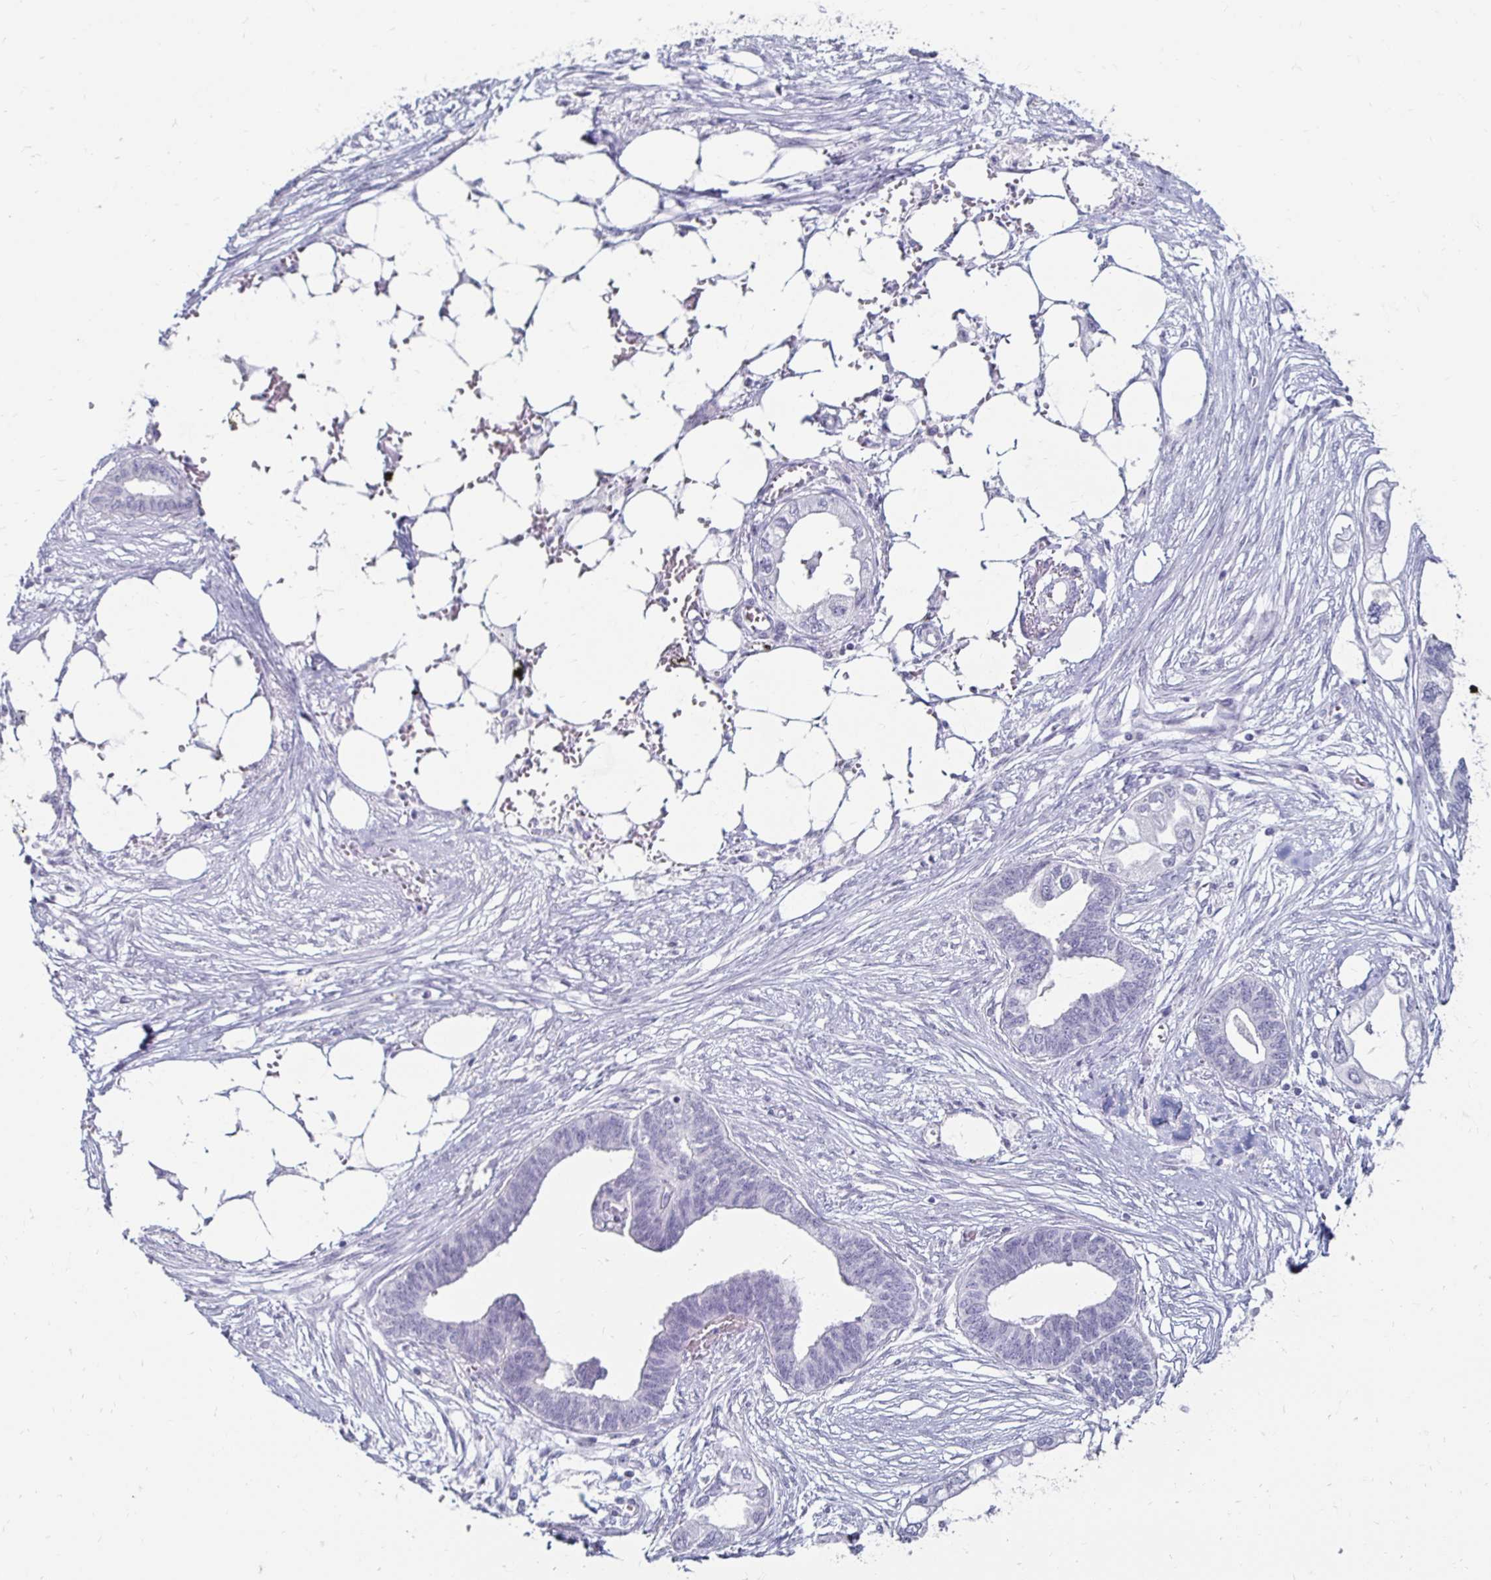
{"staining": {"intensity": "negative", "quantity": "none", "location": "none"}, "tissue": "endometrial cancer", "cell_type": "Tumor cells", "image_type": "cancer", "snomed": [{"axis": "morphology", "description": "Adenocarcinoma, NOS"}, {"axis": "morphology", "description": "Adenocarcinoma, metastatic, NOS"}, {"axis": "topography", "description": "Adipose tissue"}, {"axis": "topography", "description": "Endometrium"}], "caption": "A photomicrograph of human adenocarcinoma (endometrial) is negative for staining in tumor cells. (Brightfield microscopy of DAB immunohistochemistry (IHC) at high magnification).", "gene": "TOMM34", "patient": {"sex": "female", "age": 67}}